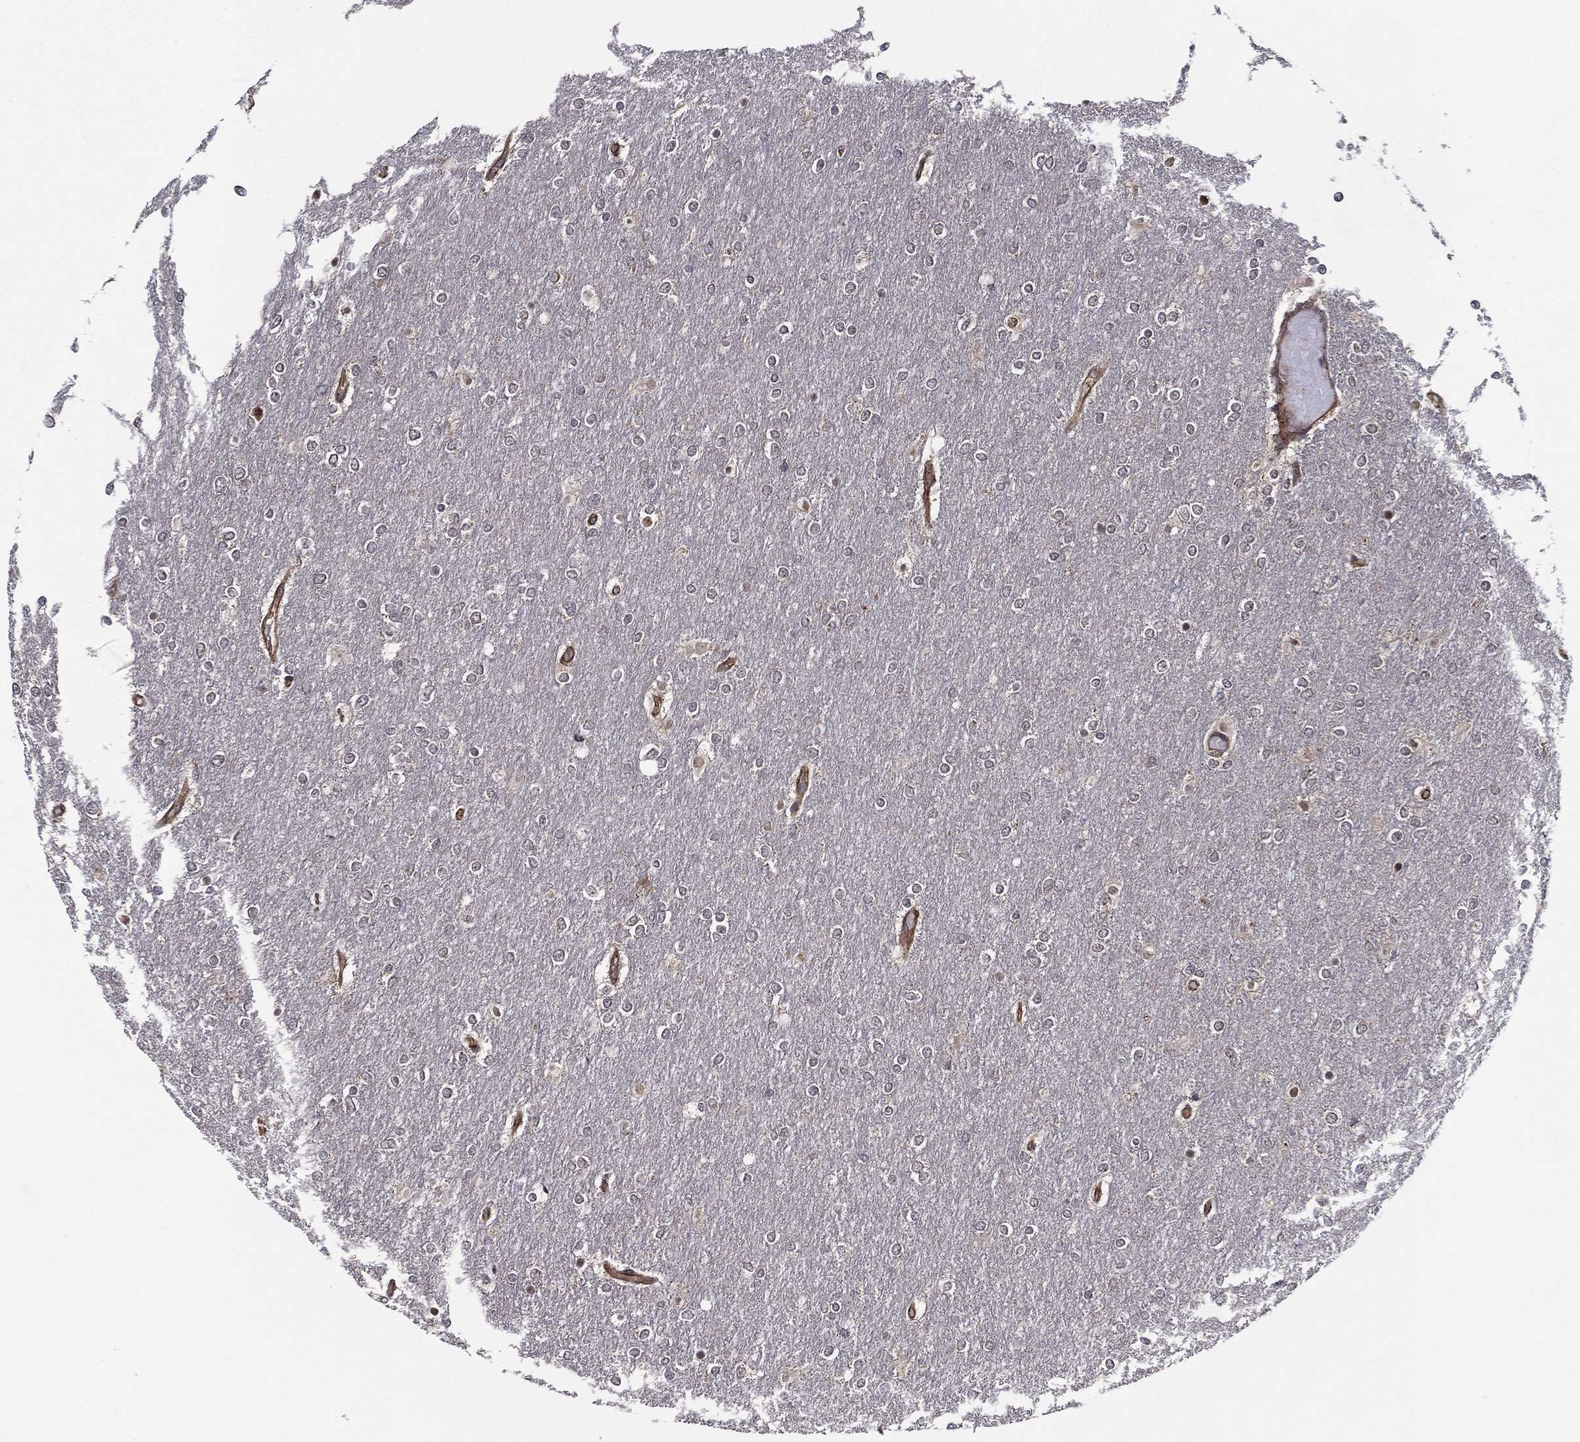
{"staining": {"intensity": "negative", "quantity": "none", "location": "none"}, "tissue": "glioma", "cell_type": "Tumor cells", "image_type": "cancer", "snomed": [{"axis": "morphology", "description": "Glioma, malignant, High grade"}, {"axis": "topography", "description": "Brain"}], "caption": "There is no significant expression in tumor cells of glioma.", "gene": "UACA", "patient": {"sex": "female", "age": 61}}